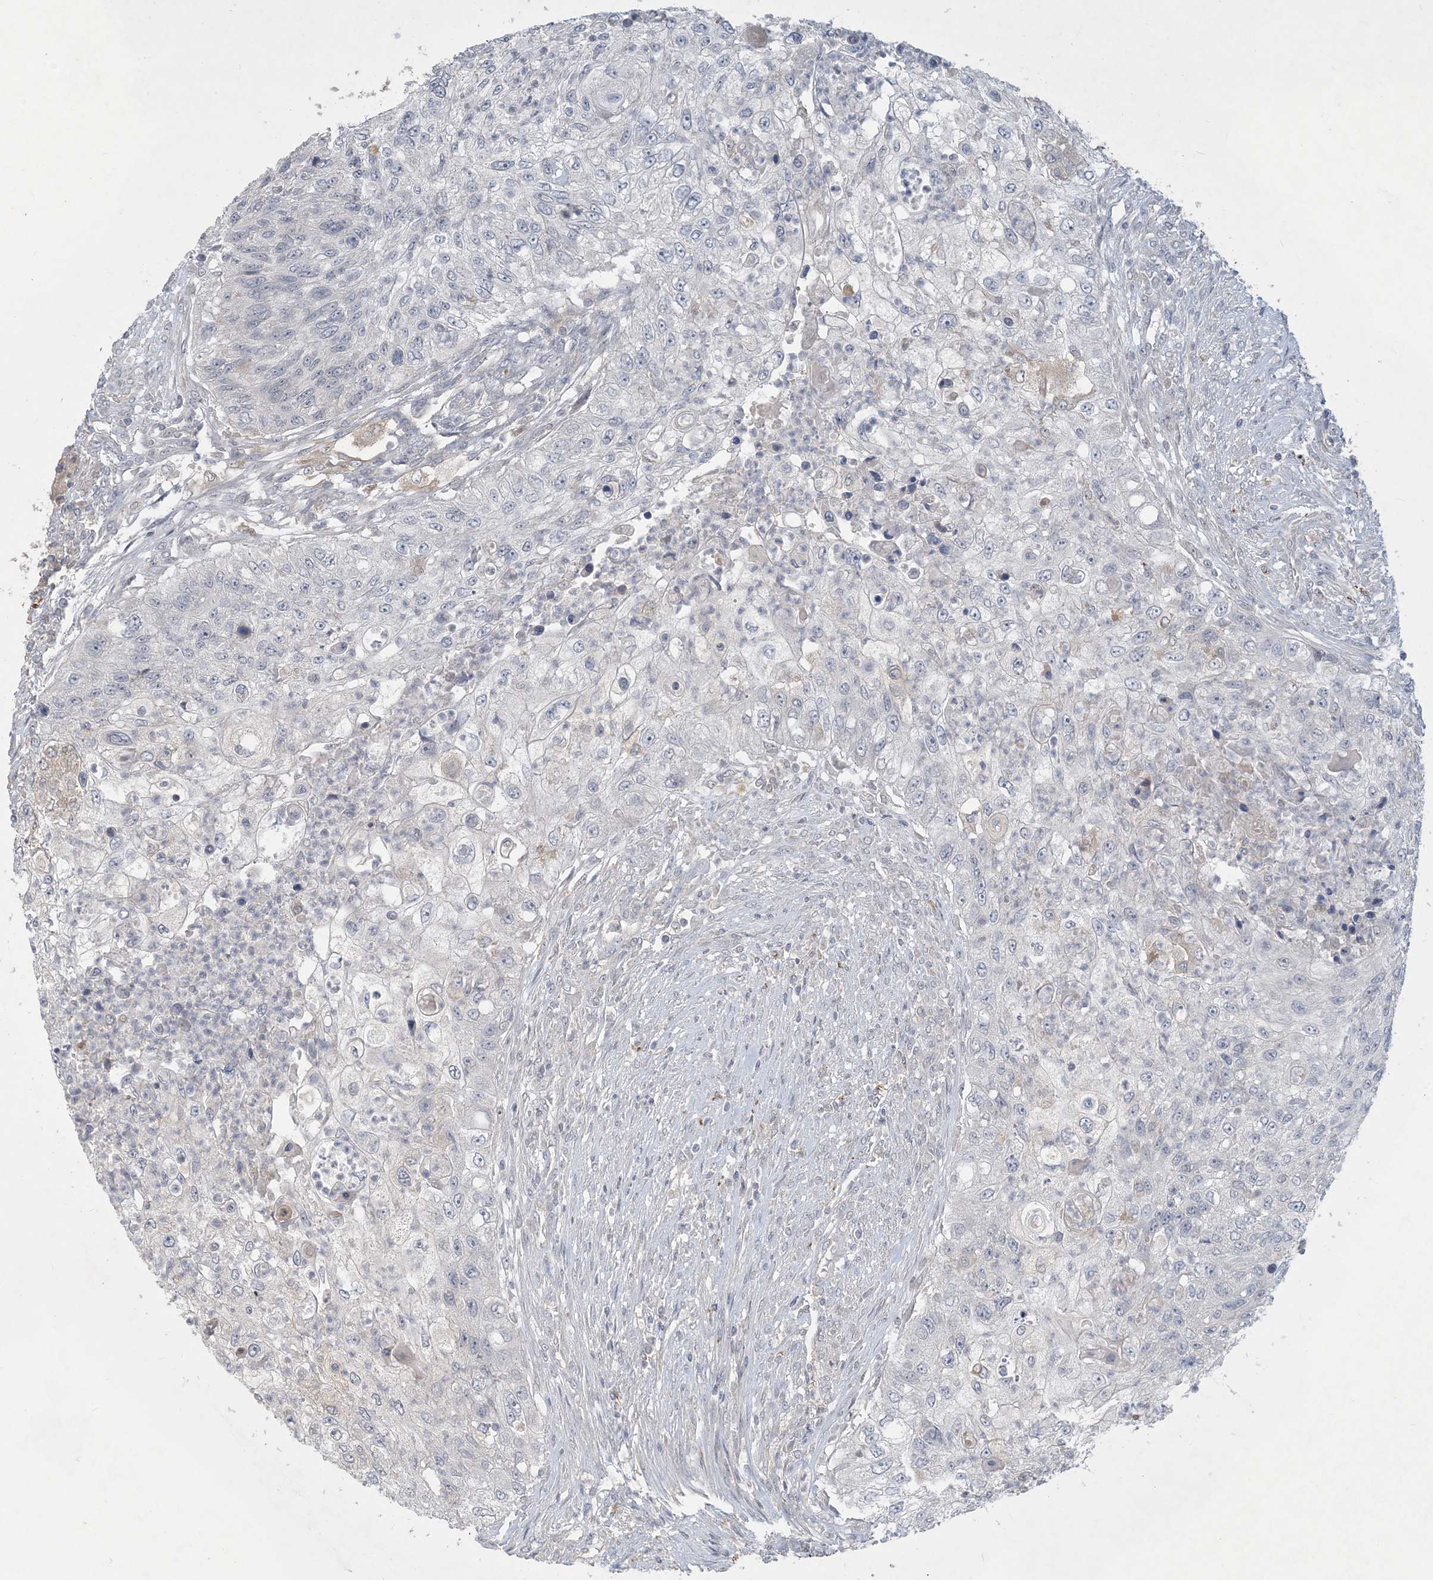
{"staining": {"intensity": "negative", "quantity": "none", "location": "none"}, "tissue": "urothelial cancer", "cell_type": "Tumor cells", "image_type": "cancer", "snomed": [{"axis": "morphology", "description": "Urothelial carcinoma, High grade"}, {"axis": "topography", "description": "Urinary bladder"}], "caption": "Immunohistochemistry image of urothelial cancer stained for a protein (brown), which displays no positivity in tumor cells.", "gene": "CDS1", "patient": {"sex": "female", "age": 60}}